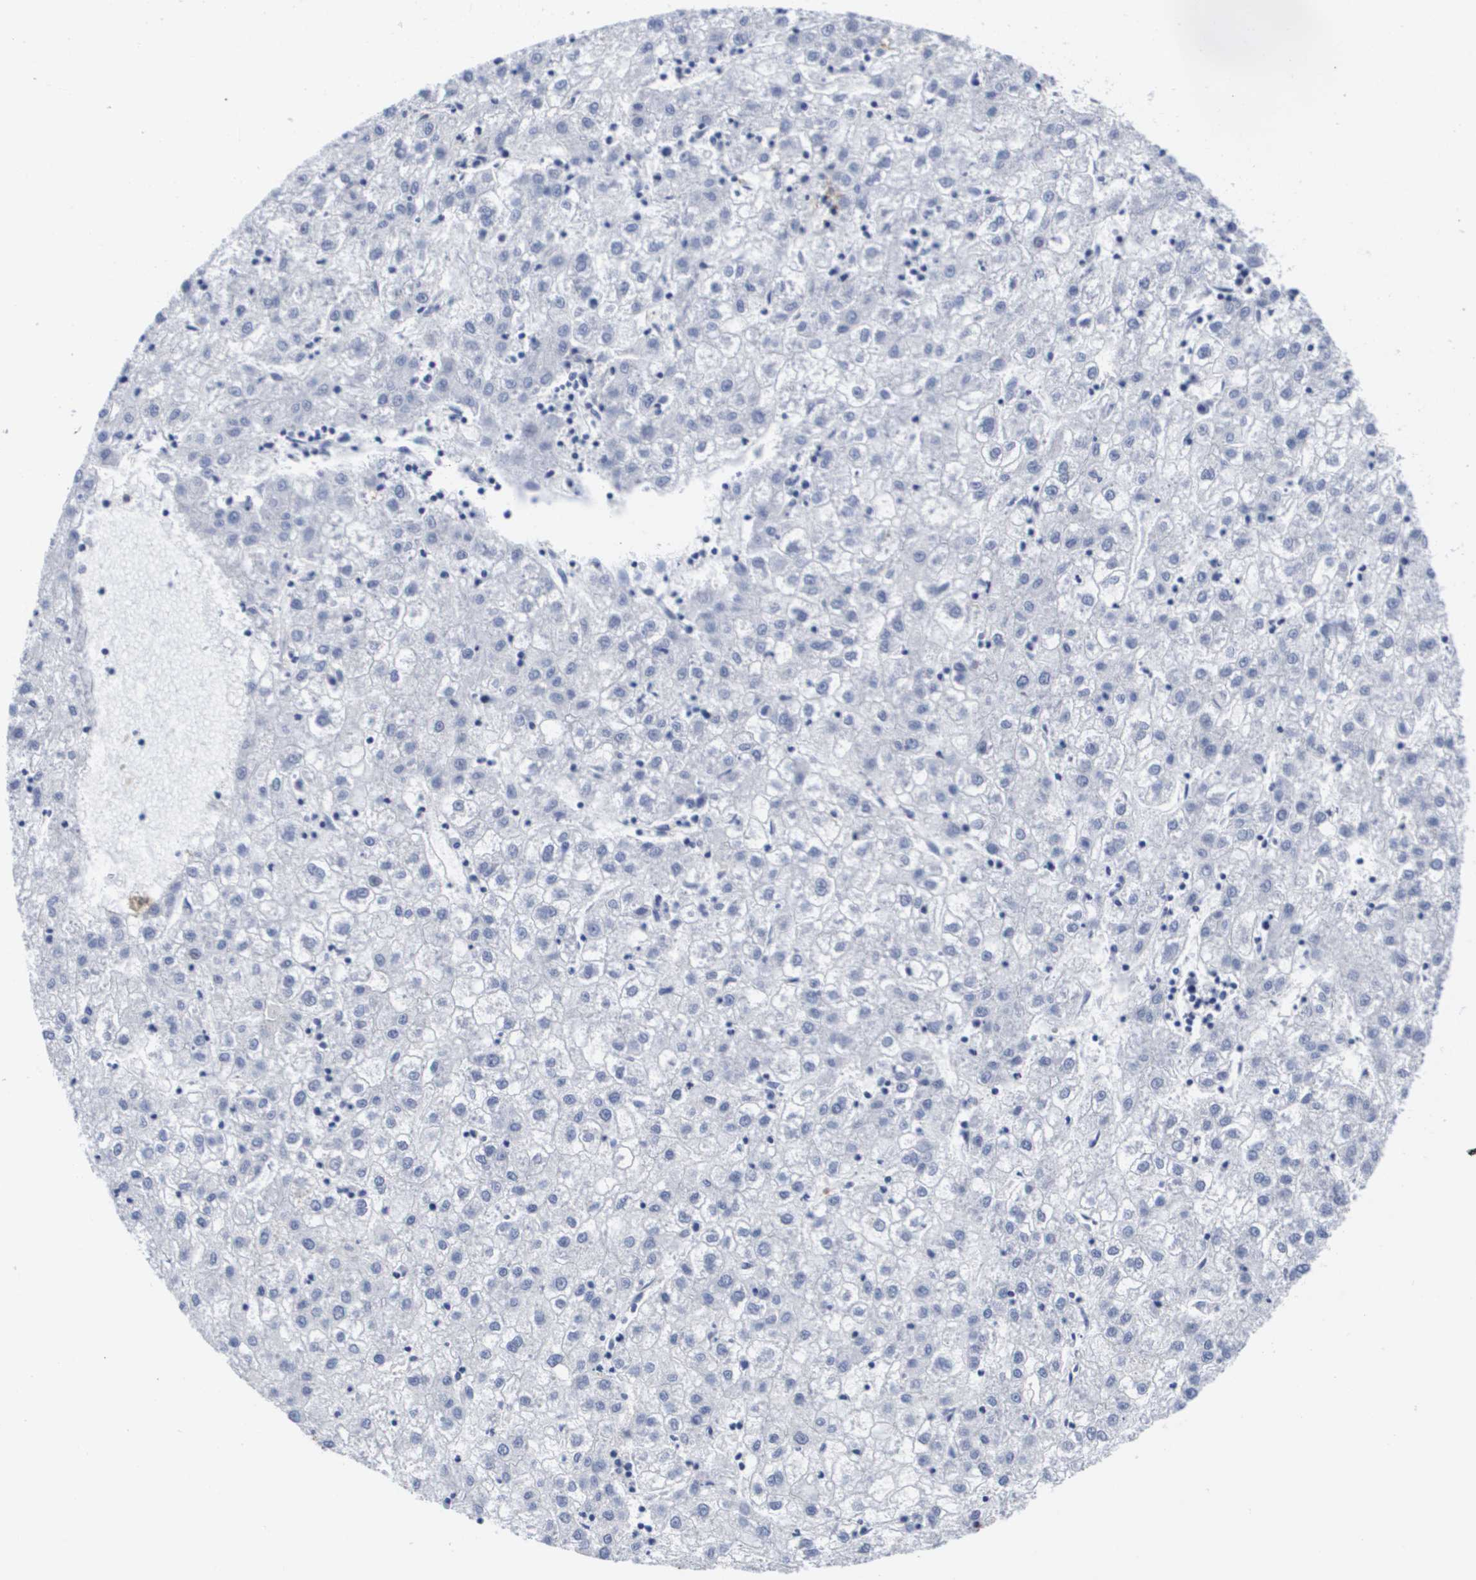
{"staining": {"intensity": "negative", "quantity": "none", "location": "none"}, "tissue": "liver cancer", "cell_type": "Tumor cells", "image_type": "cancer", "snomed": [{"axis": "morphology", "description": "Carcinoma, Hepatocellular, NOS"}, {"axis": "topography", "description": "Liver"}], "caption": "Protein analysis of liver cancer reveals no significant positivity in tumor cells.", "gene": "HMOX1", "patient": {"sex": "male", "age": 72}}